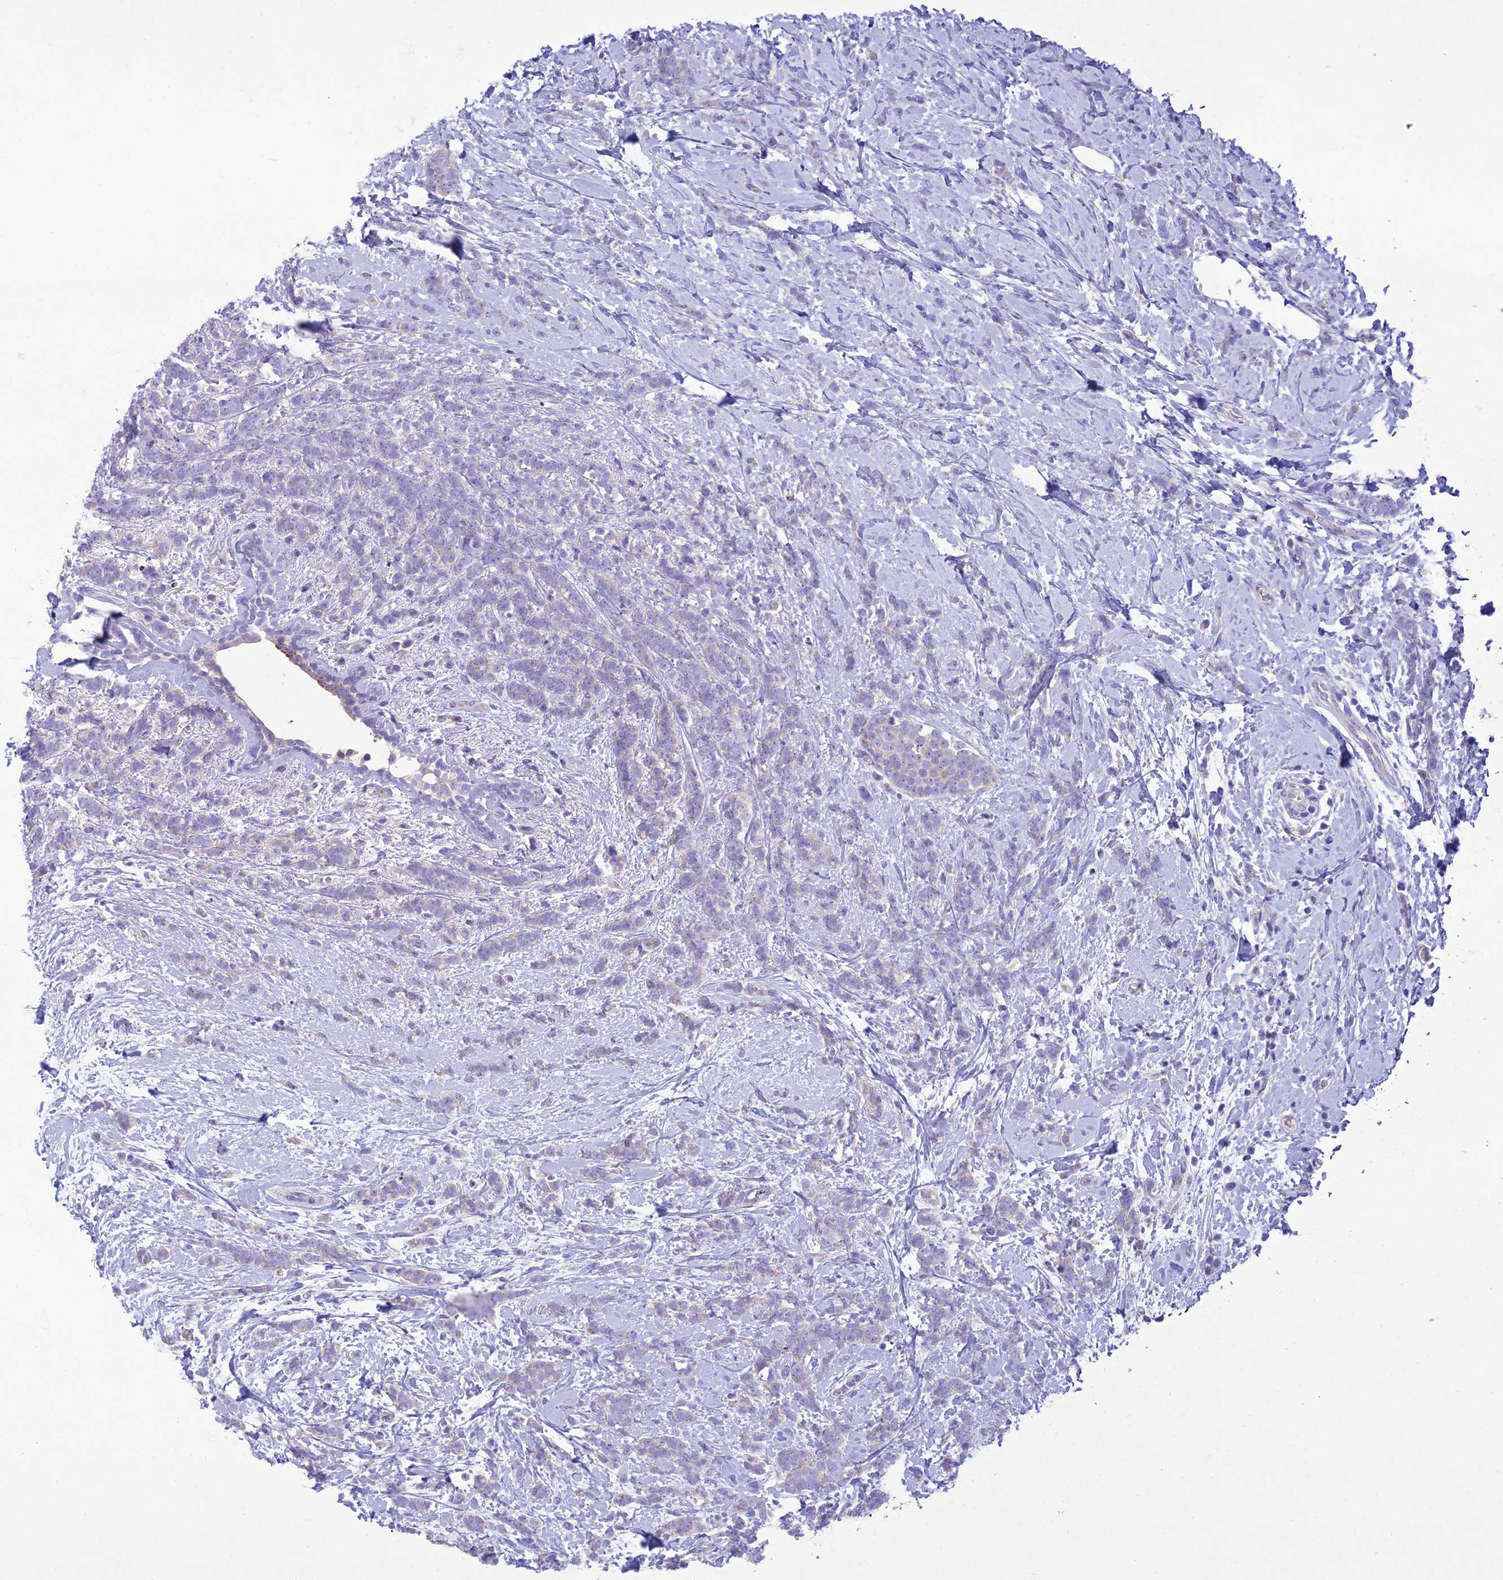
{"staining": {"intensity": "negative", "quantity": "none", "location": "none"}, "tissue": "breast cancer", "cell_type": "Tumor cells", "image_type": "cancer", "snomed": [{"axis": "morphology", "description": "Lobular carcinoma"}, {"axis": "topography", "description": "Breast"}], "caption": "This is a histopathology image of immunohistochemistry staining of lobular carcinoma (breast), which shows no staining in tumor cells.", "gene": "SLC13A5", "patient": {"sex": "female", "age": 58}}